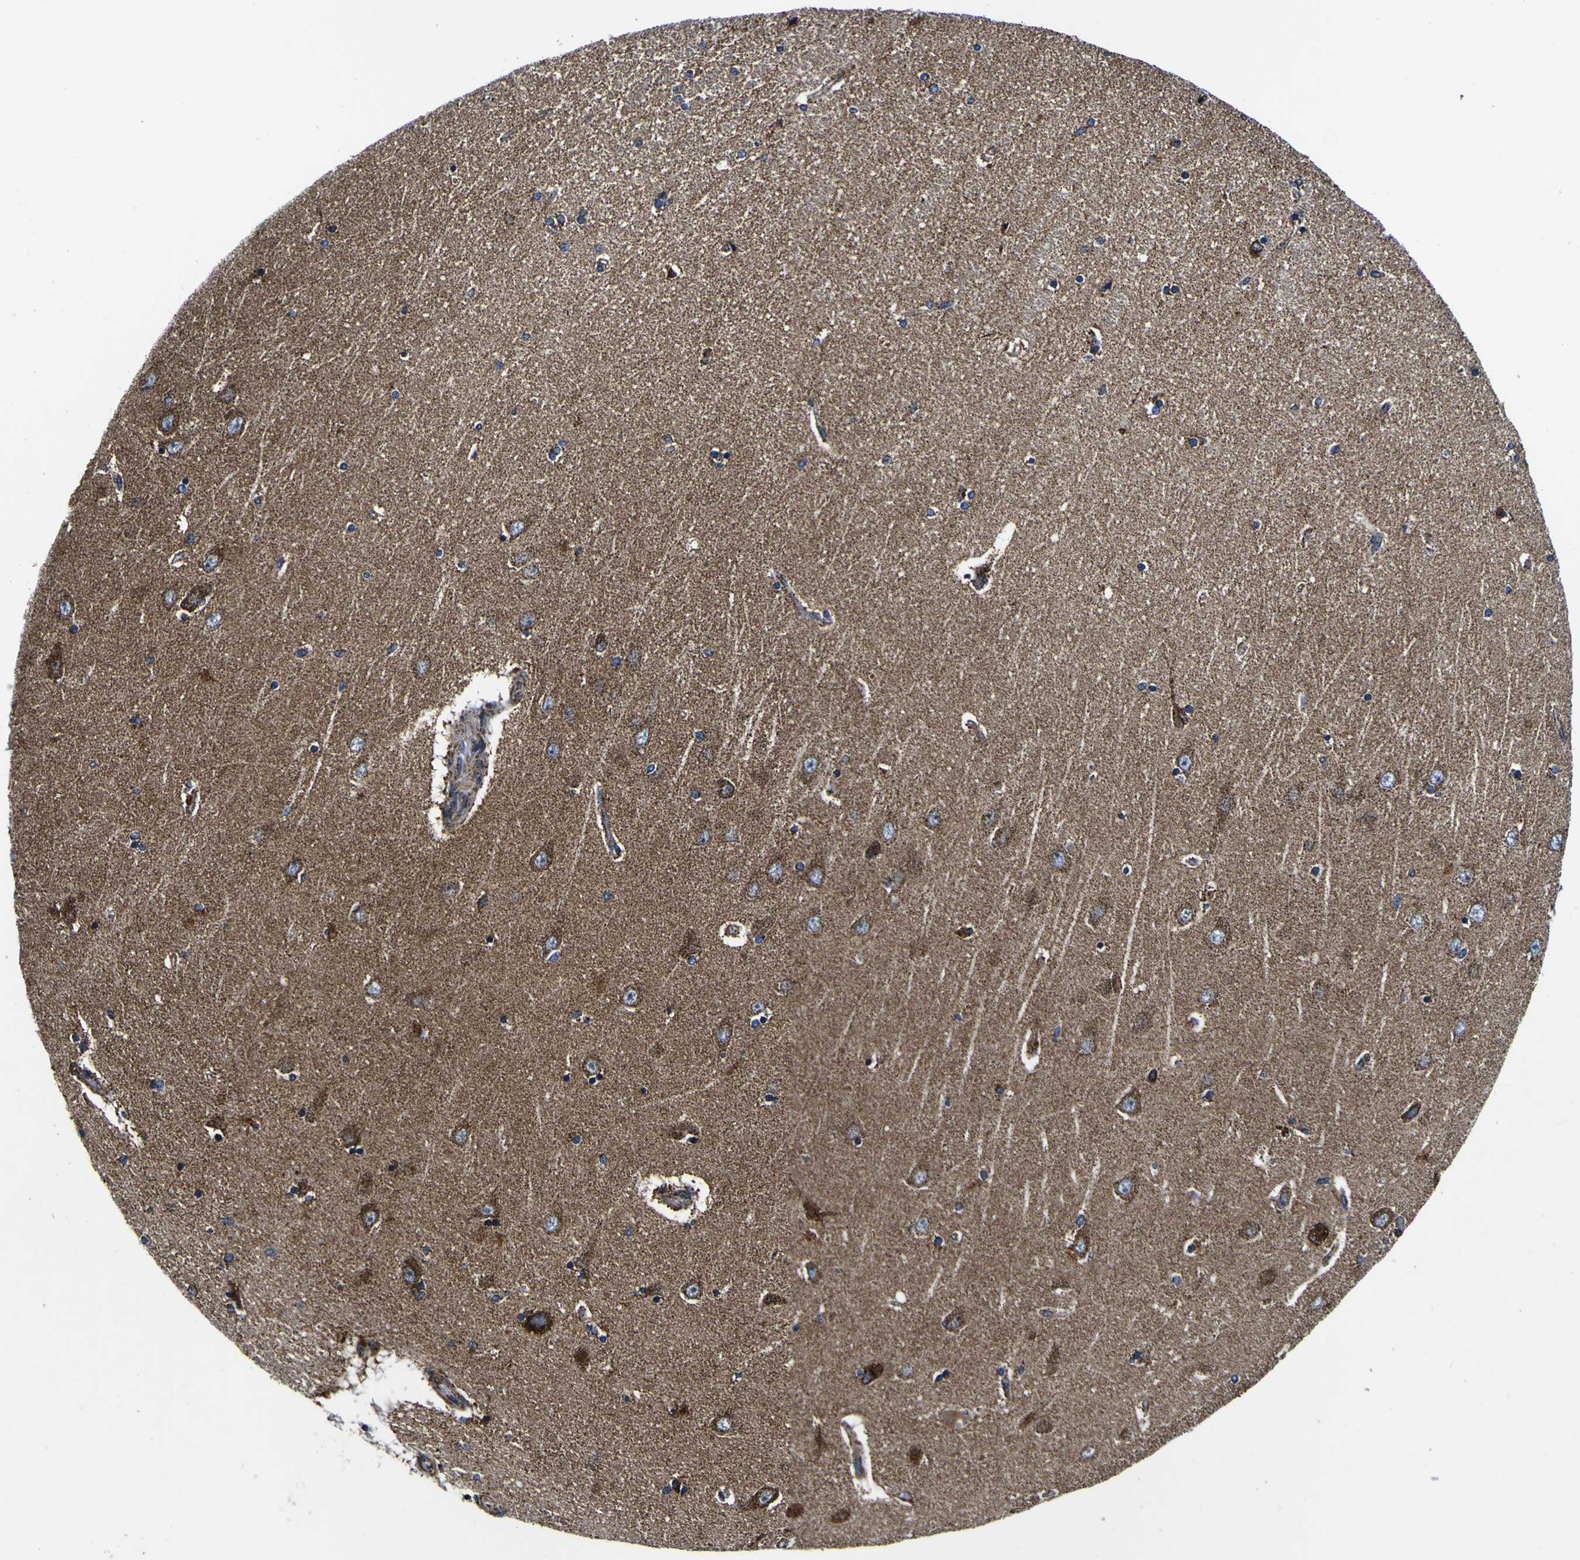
{"staining": {"intensity": "moderate", "quantity": "25%-75%", "location": "cytoplasmic/membranous"}, "tissue": "hippocampus", "cell_type": "Glial cells", "image_type": "normal", "snomed": [{"axis": "morphology", "description": "Normal tissue, NOS"}, {"axis": "topography", "description": "Hippocampus"}], "caption": "This micrograph demonstrates immunohistochemistry staining of benign hippocampus, with medium moderate cytoplasmic/membranous positivity in about 25%-75% of glial cells.", "gene": "PTRH2", "patient": {"sex": "female", "age": 54}}